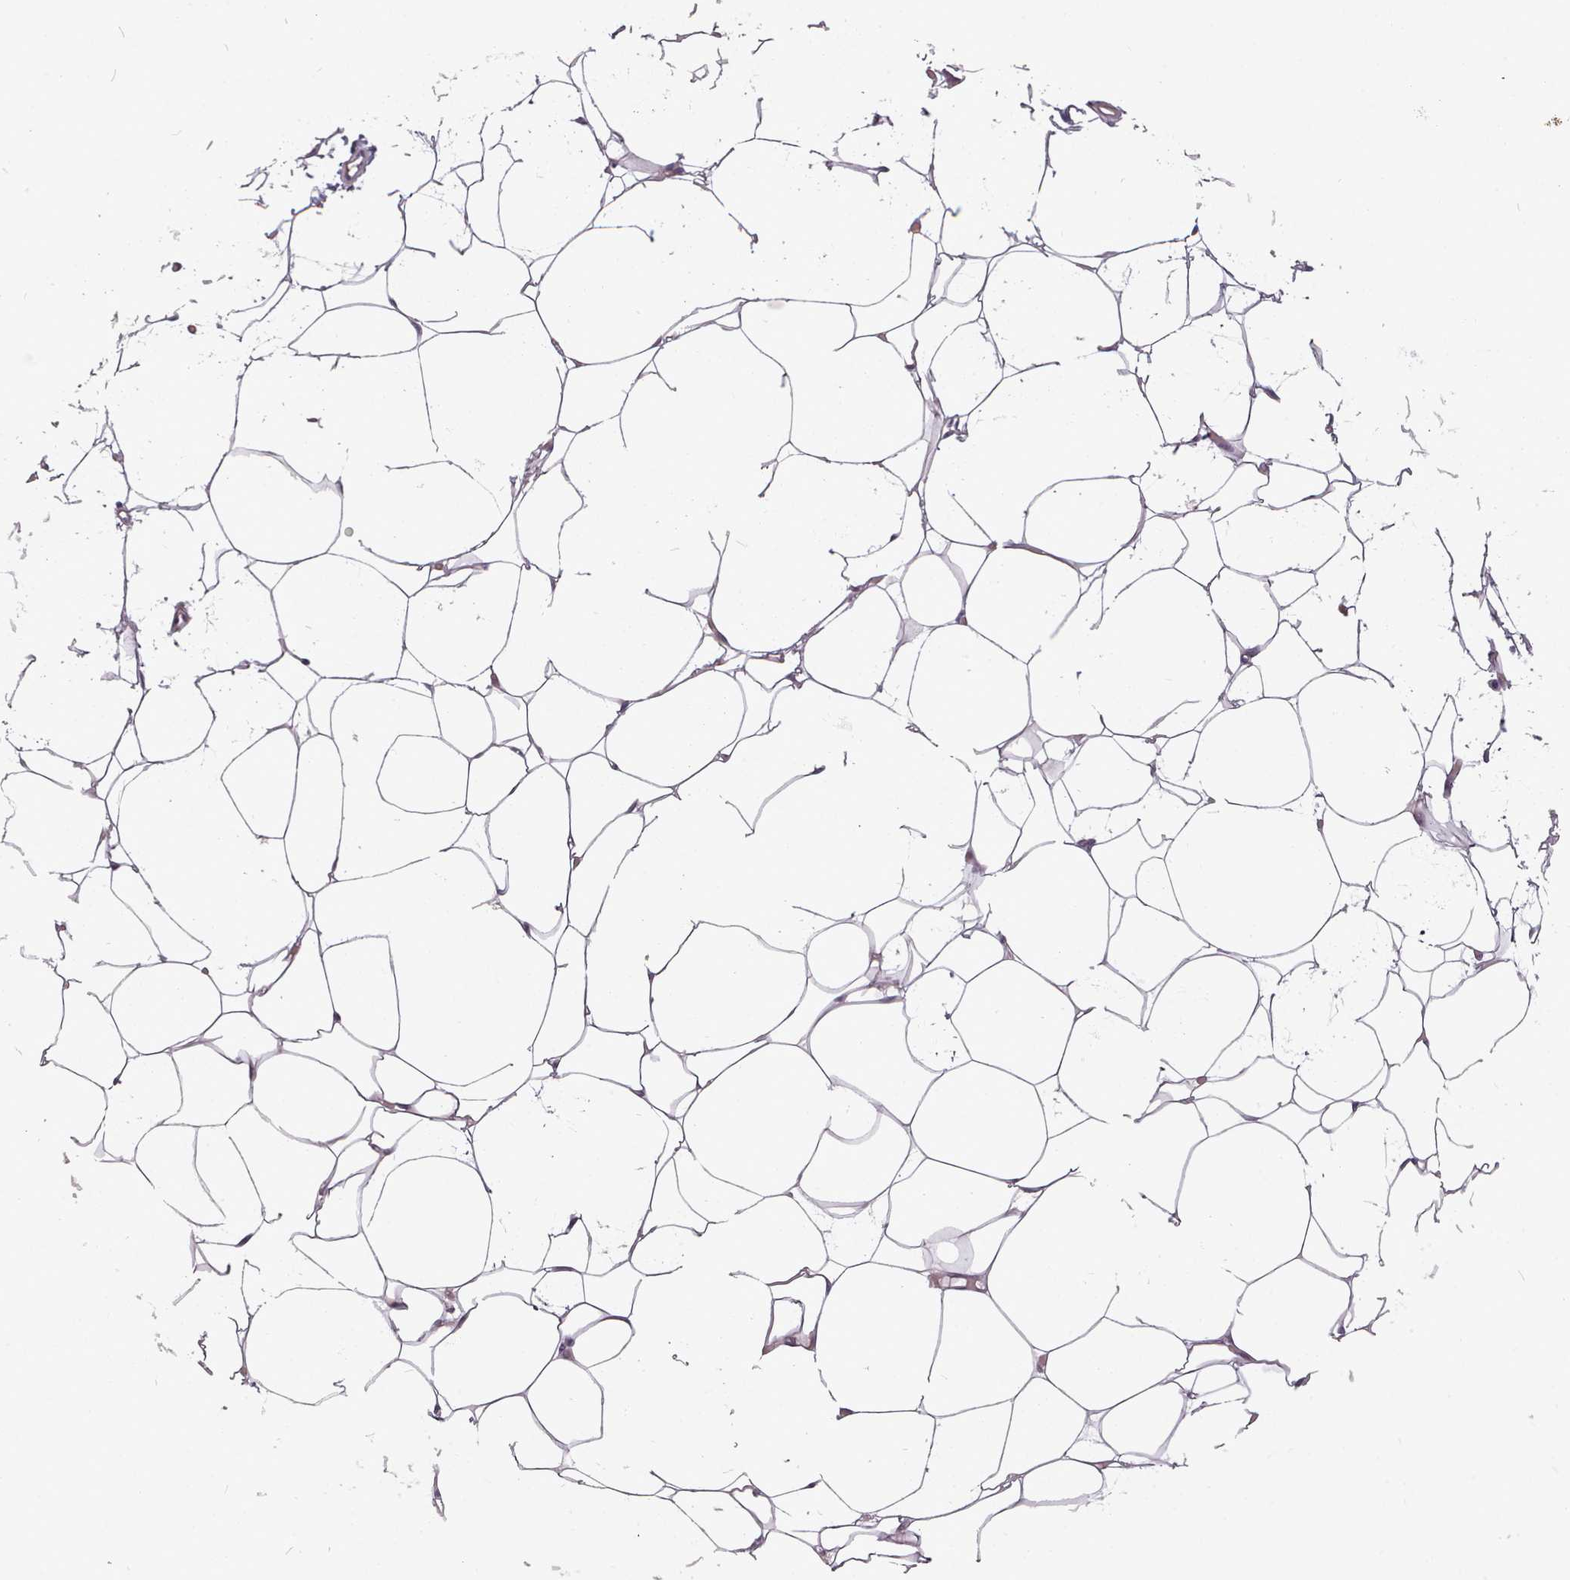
{"staining": {"intensity": "negative", "quantity": "none", "location": "none"}, "tissue": "adipose tissue", "cell_type": "Adipocytes", "image_type": "normal", "snomed": [{"axis": "morphology", "description": "Normal tissue, NOS"}, {"axis": "topography", "description": "Breast"}], "caption": "IHC micrograph of unremarkable human adipose tissue stained for a protein (brown), which demonstrates no expression in adipocytes.", "gene": "PBX4", "patient": {"sex": "female", "age": 23}}